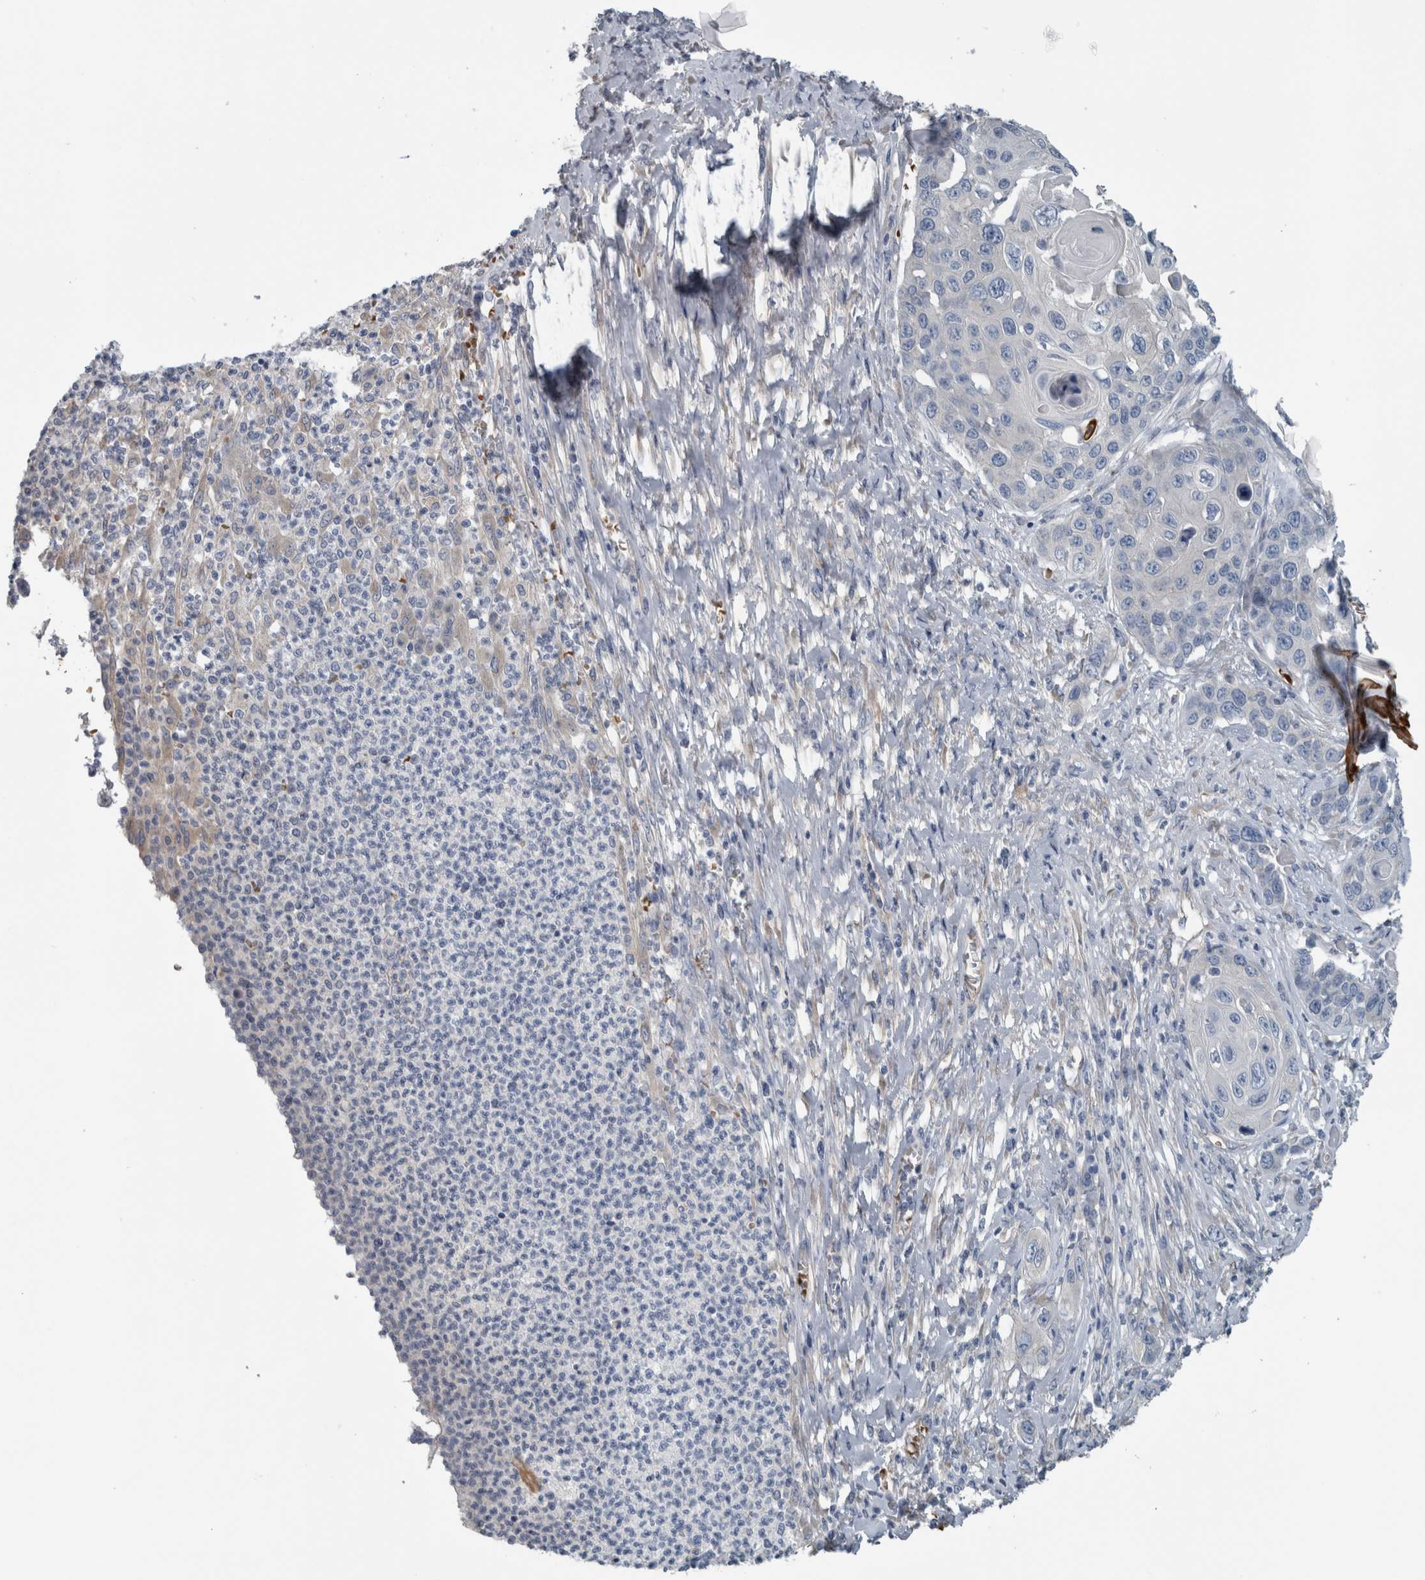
{"staining": {"intensity": "negative", "quantity": "none", "location": "none"}, "tissue": "skin cancer", "cell_type": "Tumor cells", "image_type": "cancer", "snomed": [{"axis": "morphology", "description": "Squamous cell carcinoma, NOS"}, {"axis": "topography", "description": "Skin"}], "caption": "Protein analysis of skin squamous cell carcinoma displays no significant expression in tumor cells.", "gene": "SH3GL2", "patient": {"sex": "male", "age": 55}}